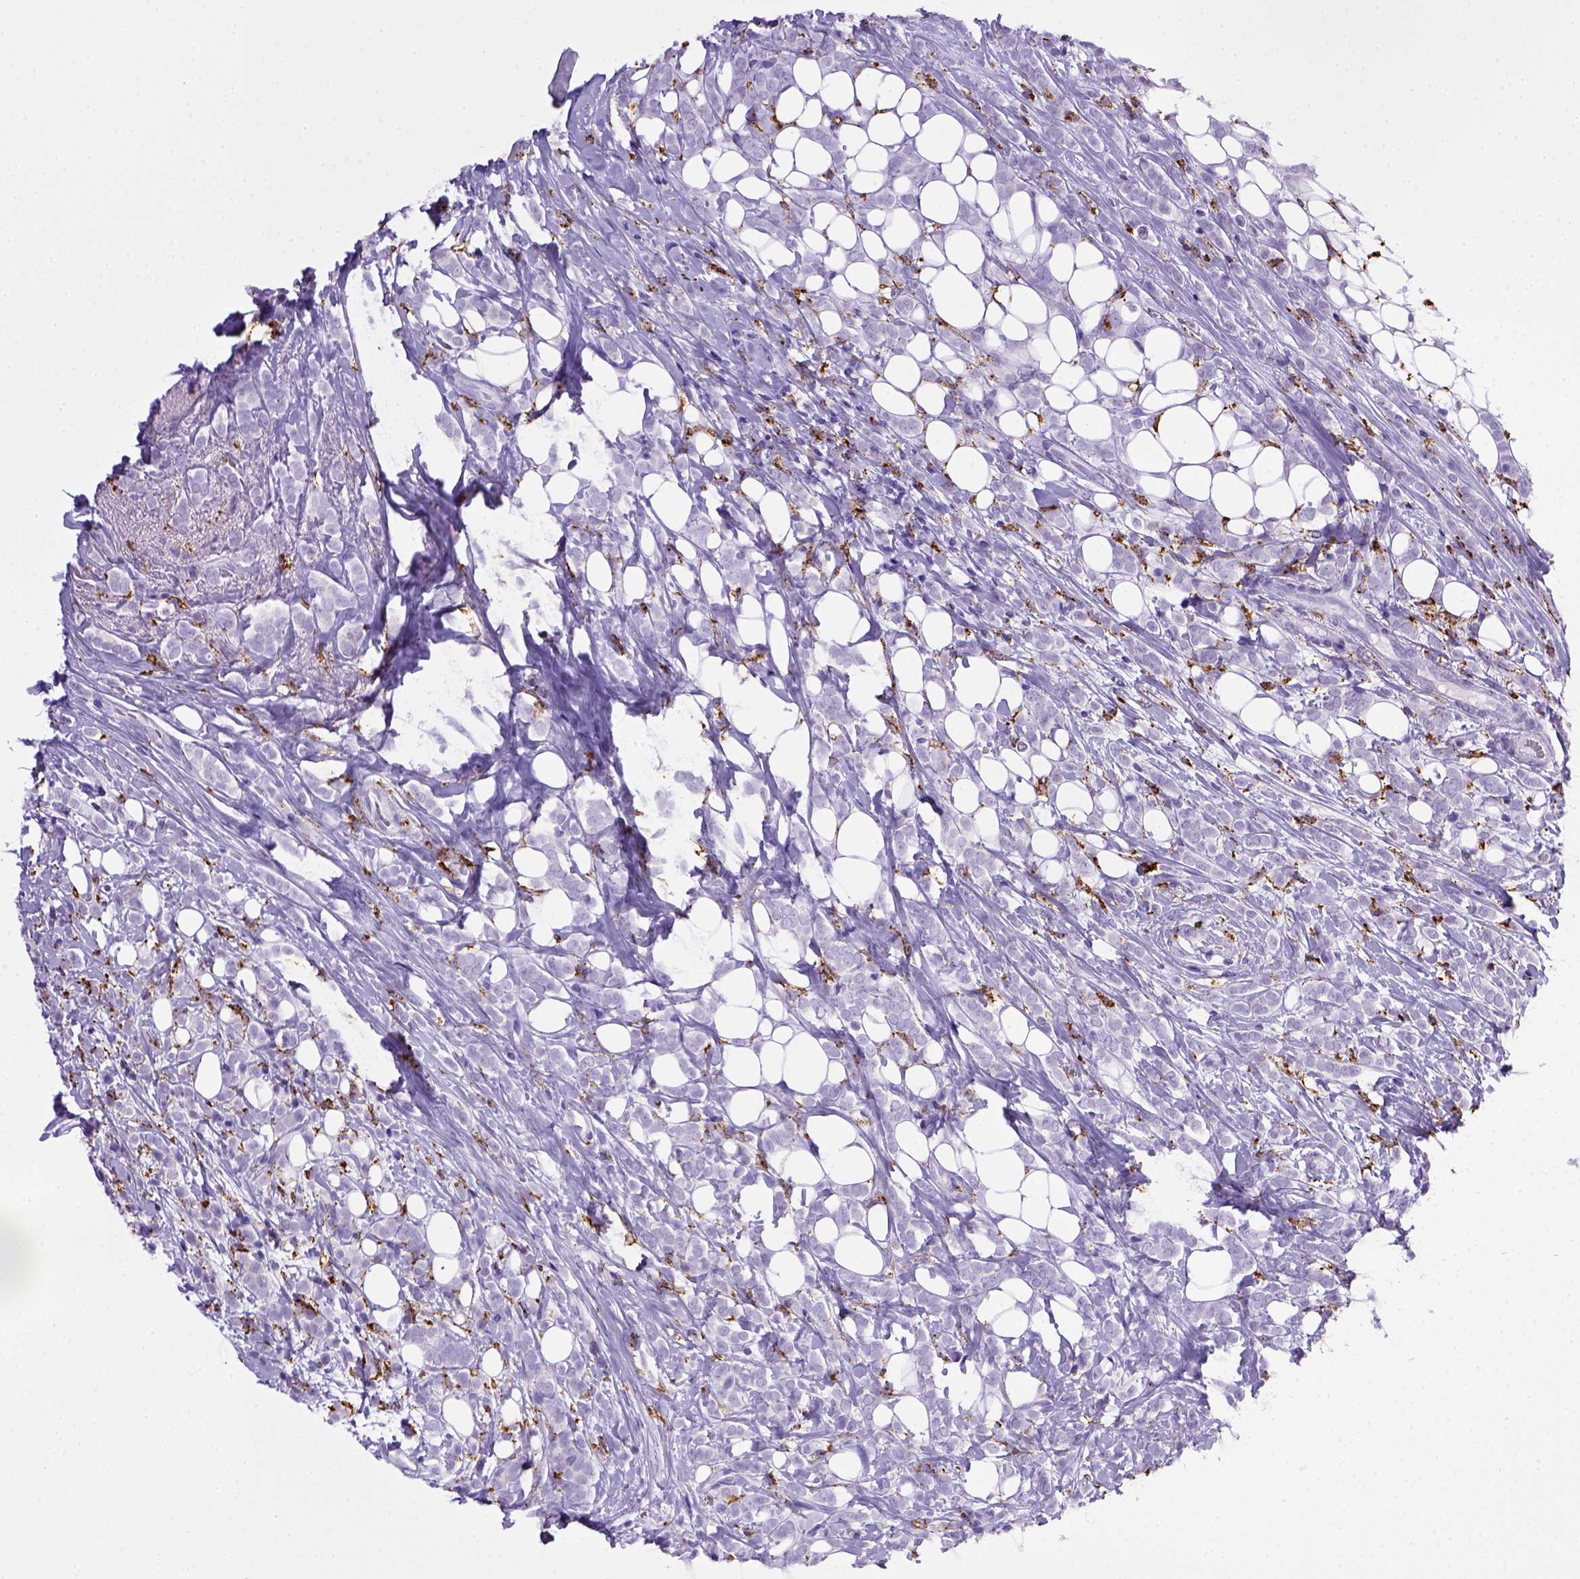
{"staining": {"intensity": "negative", "quantity": "none", "location": "none"}, "tissue": "breast cancer", "cell_type": "Tumor cells", "image_type": "cancer", "snomed": [{"axis": "morphology", "description": "Lobular carcinoma"}, {"axis": "topography", "description": "Breast"}], "caption": "High power microscopy histopathology image of an IHC image of breast lobular carcinoma, revealing no significant staining in tumor cells. Nuclei are stained in blue.", "gene": "CD68", "patient": {"sex": "female", "age": 49}}